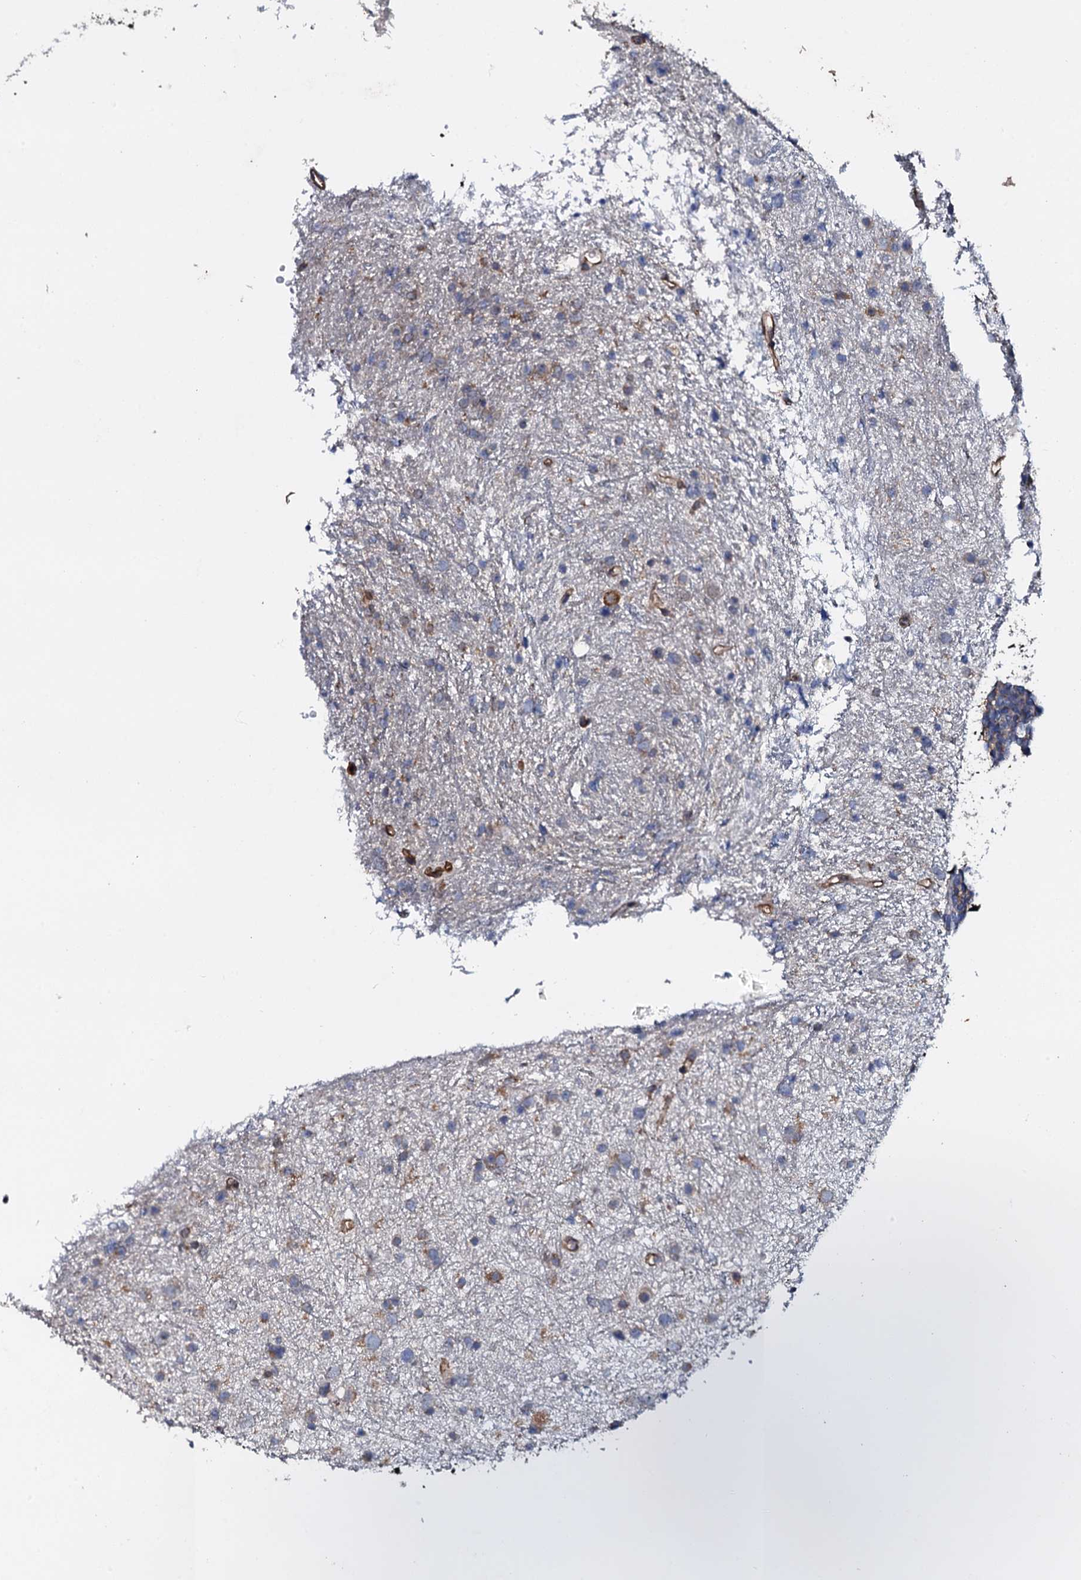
{"staining": {"intensity": "weak", "quantity": "25%-75%", "location": "cytoplasmic/membranous"}, "tissue": "glioma", "cell_type": "Tumor cells", "image_type": "cancer", "snomed": [{"axis": "morphology", "description": "Glioma, malignant, Low grade"}, {"axis": "topography", "description": "Cerebral cortex"}], "caption": "Immunohistochemistry image of glioma stained for a protein (brown), which shows low levels of weak cytoplasmic/membranous expression in about 25%-75% of tumor cells.", "gene": "GRK2", "patient": {"sex": "female", "age": 39}}